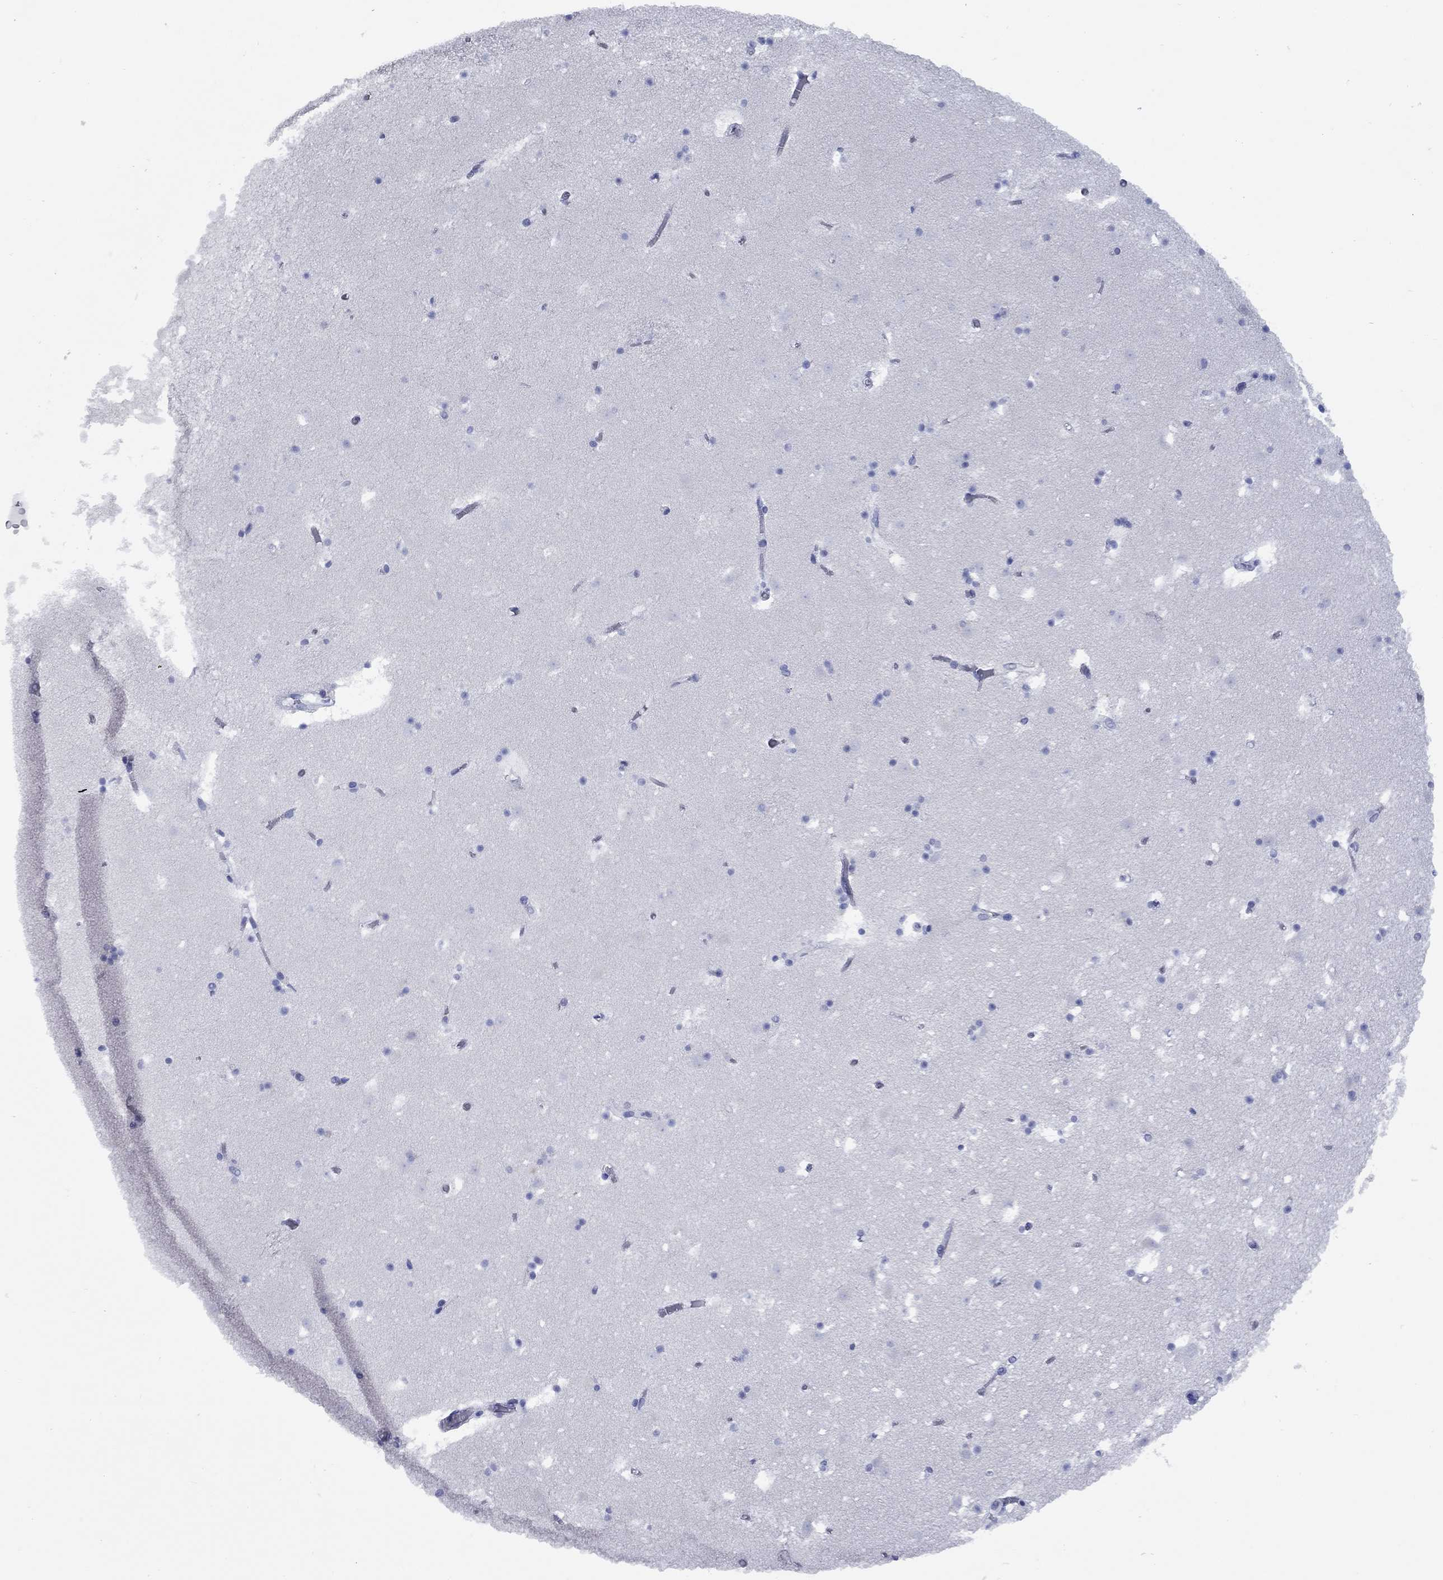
{"staining": {"intensity": "negative", "quantity": "none", "location": "none"}, "tissue": "caudate", "cell_type": "Glial cells", "image_type": "normal", "snomed": [{"axis": "morphology", "description": "Normal tissue, NOS"}, {"axis": "topography", "description": "Lateral ventricle wall"}], "caption": "This is an IHC micrograph of benign human caudate. There is no staining in glial cells.", "gene": "CCNA1", "patient": {"sex": "female", "age": 42}}